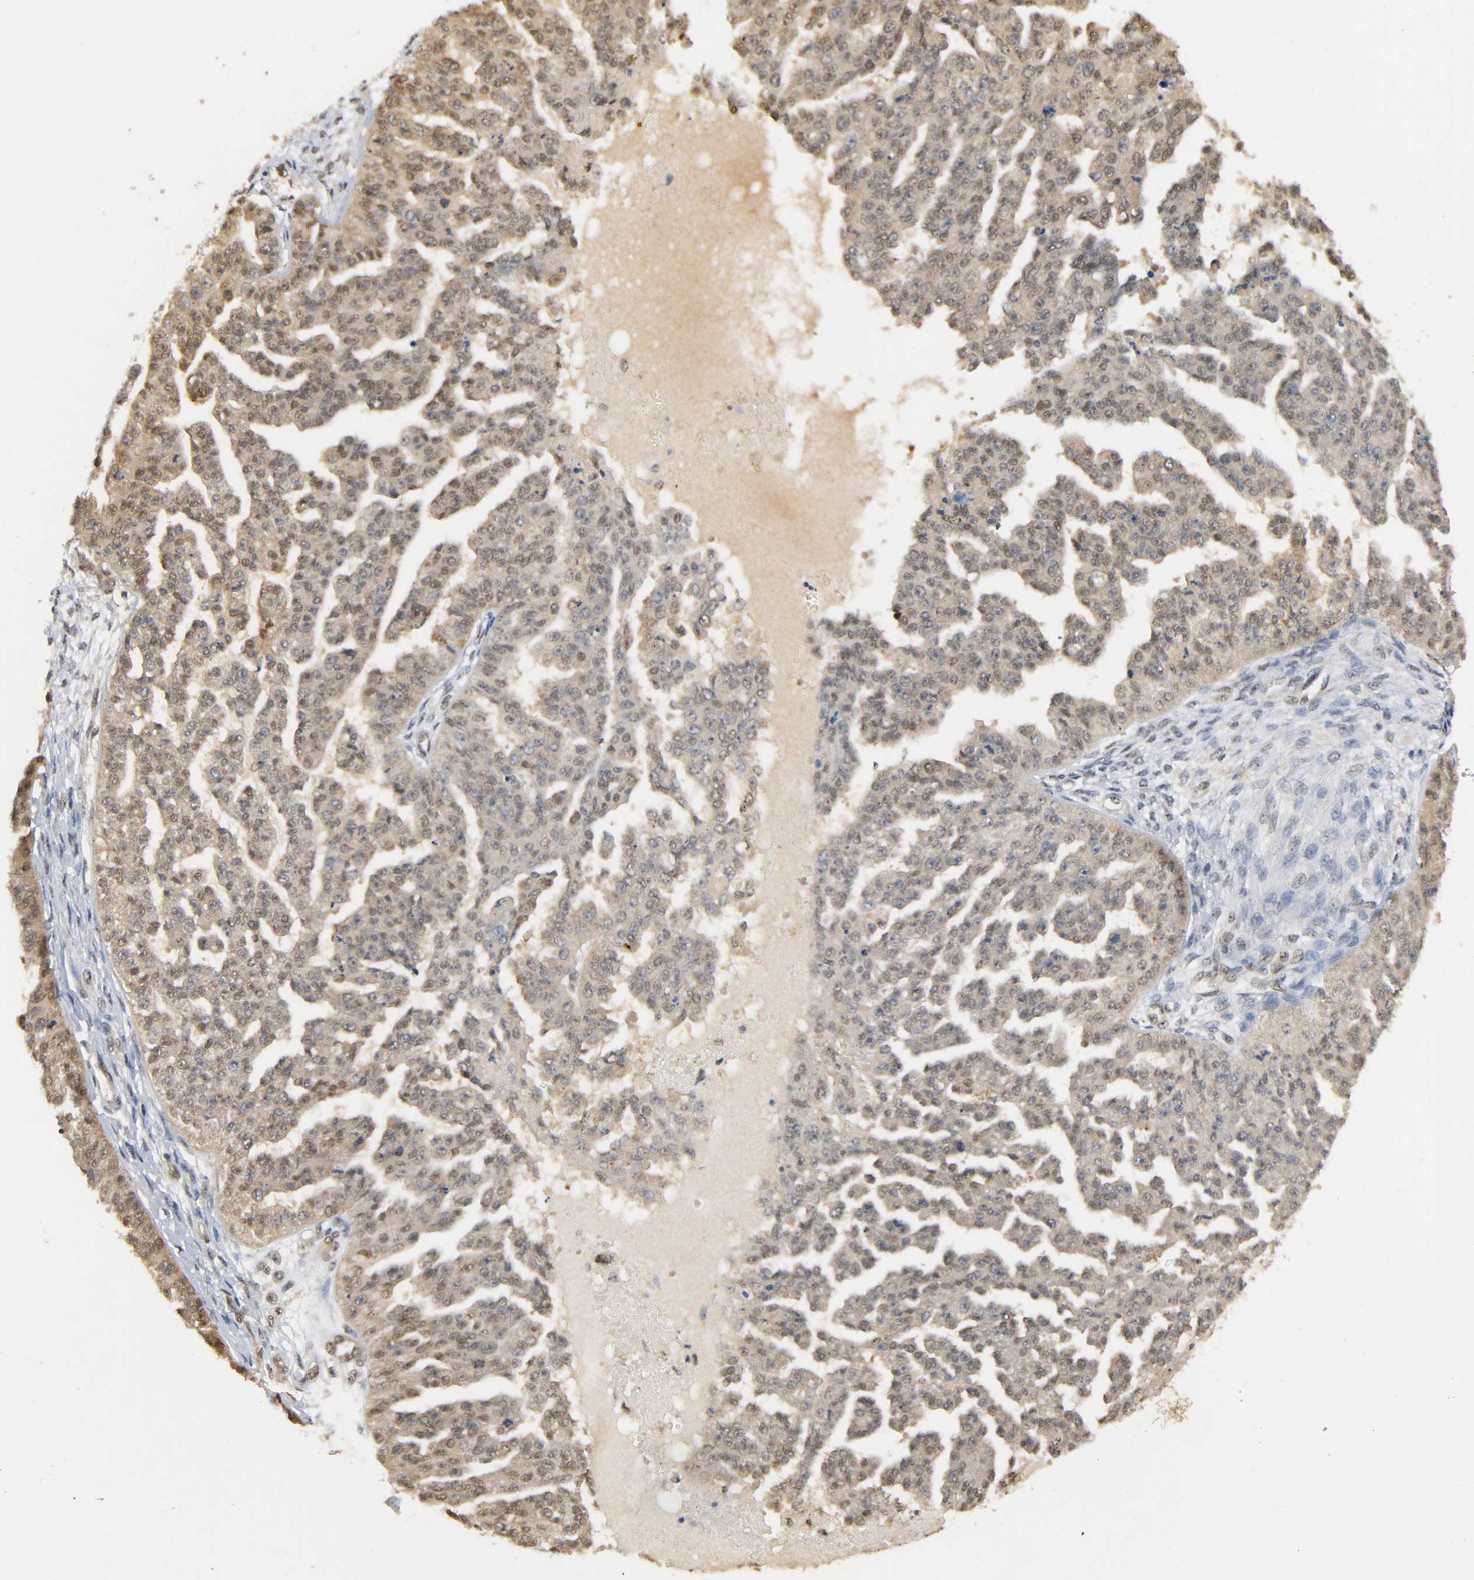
{"staining": {"intensity": "moderate", "quantity": "25%-75%", "location": "nuclear"}, "tissue": "ovarian cancer", "cell_type": "Tumor cells", "image_type": "cancer", "snomed": [{"axis": "morphology", "description": "Cystadenocarcinoma, serous, NOS"}, {"axis": "topography", "description": "Ovary"}], "caption": "Immunohistochemical staining of ovarian serous cystadenocarcinoma shows medium levels of moderate nuclear protein expression in approximately 25%-75% of tumor cells. (IHC, brightfield microscopy, high magnification).", "gene": "UBC", "patient": {"sex": "female", "age": 58}}